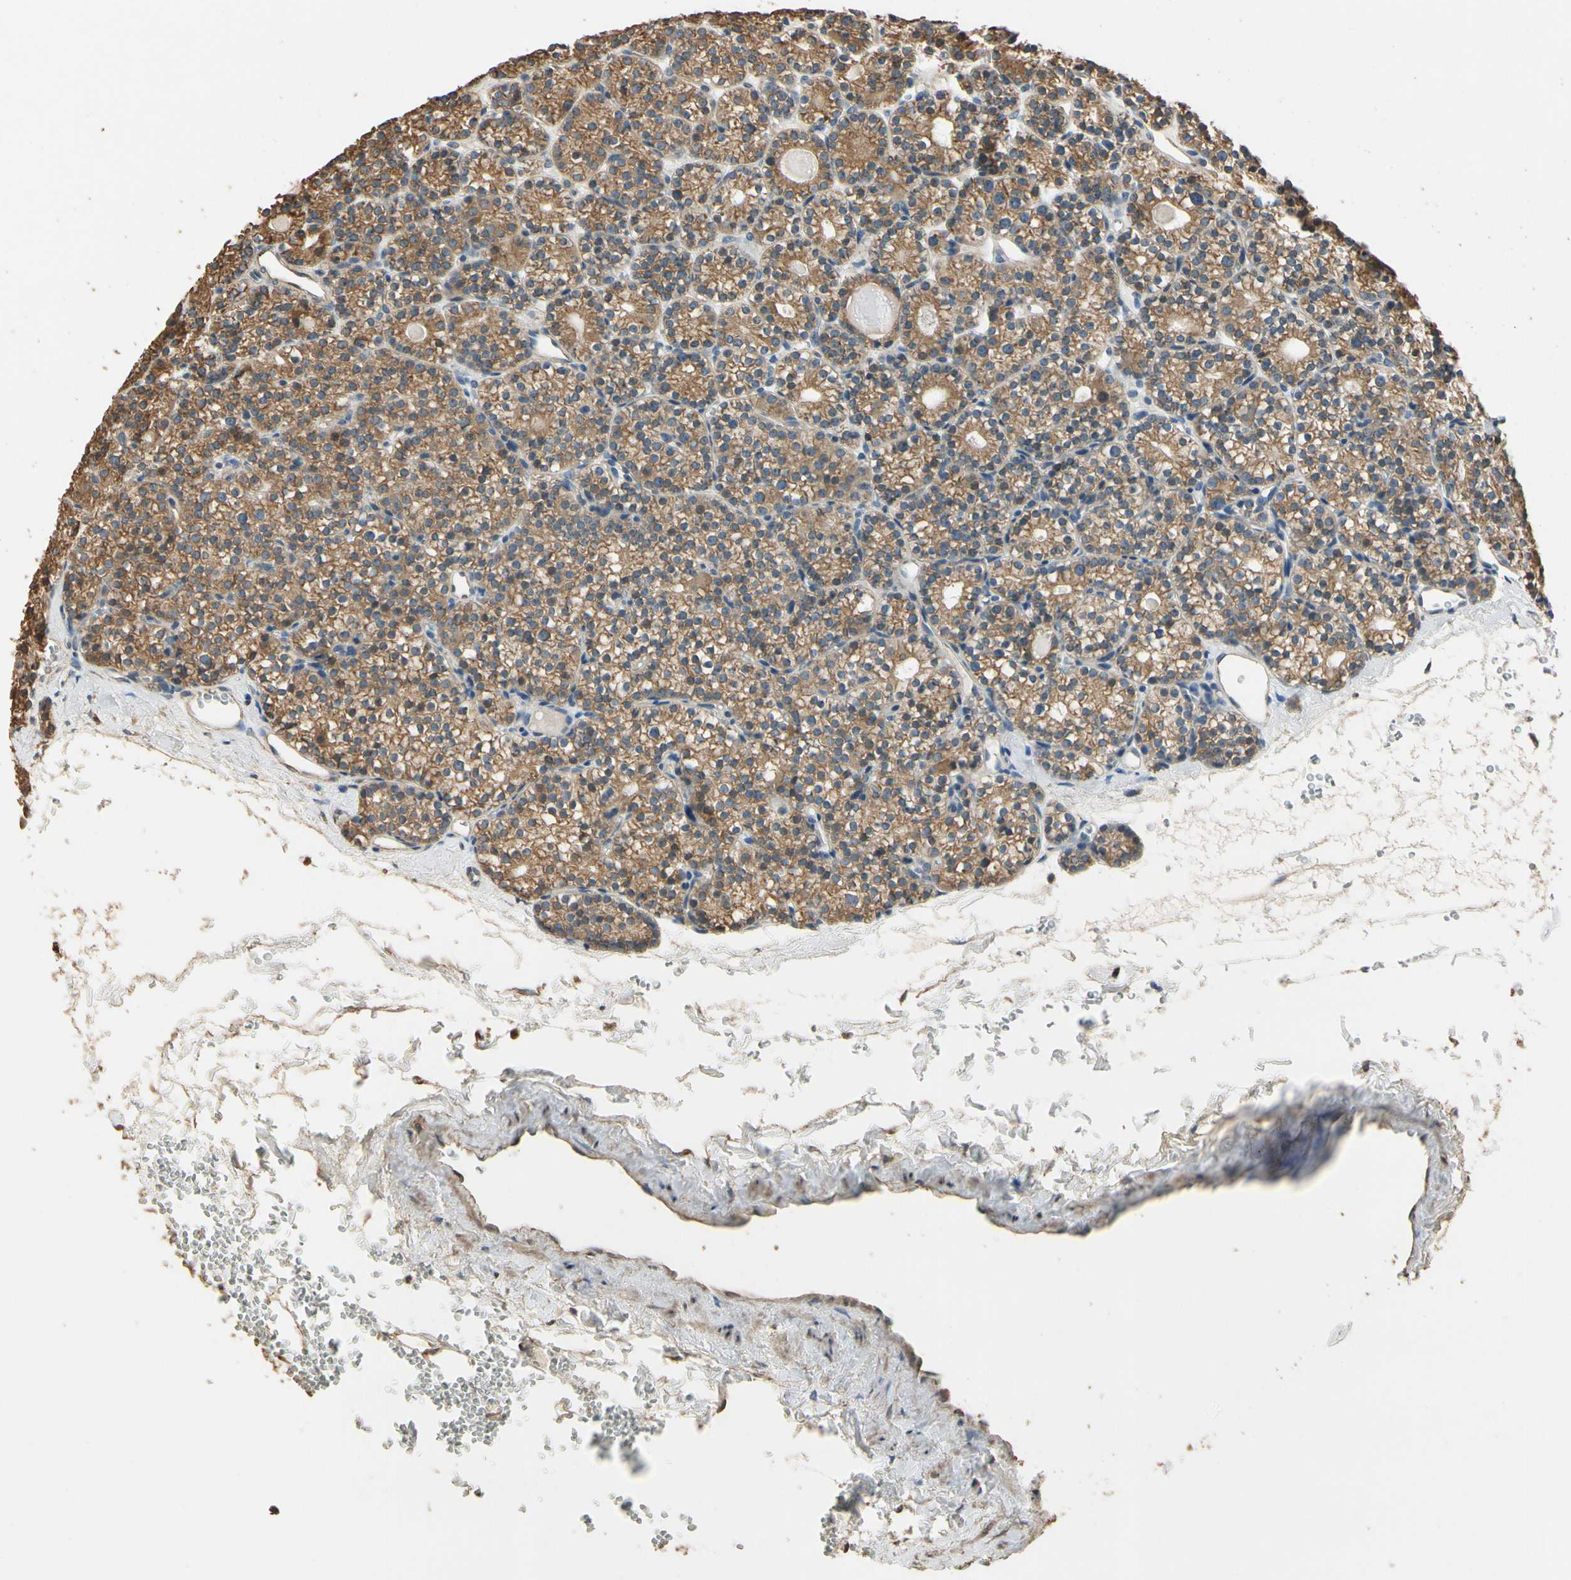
{"staining": {"intensity": "moderate", "quantity": ">75%", "location": "cytoplasmic/membranous"}, "tissue": "parathyroid gland", "cell_type": "Glandular cells", "image_type": "normal", "snomed": [{"axis": "morphology", "description": "Normal tissue, NOS"}, {"axis": "topography", "description": "Parathyroid gland"}], "caption": "Protein staining of normal parathyroid gland displays moderate cytoplasmic/membranous expression in about >75% of glandular cells.", "gene": "STX18", "patient": {"sex": "female", "age": 64}}